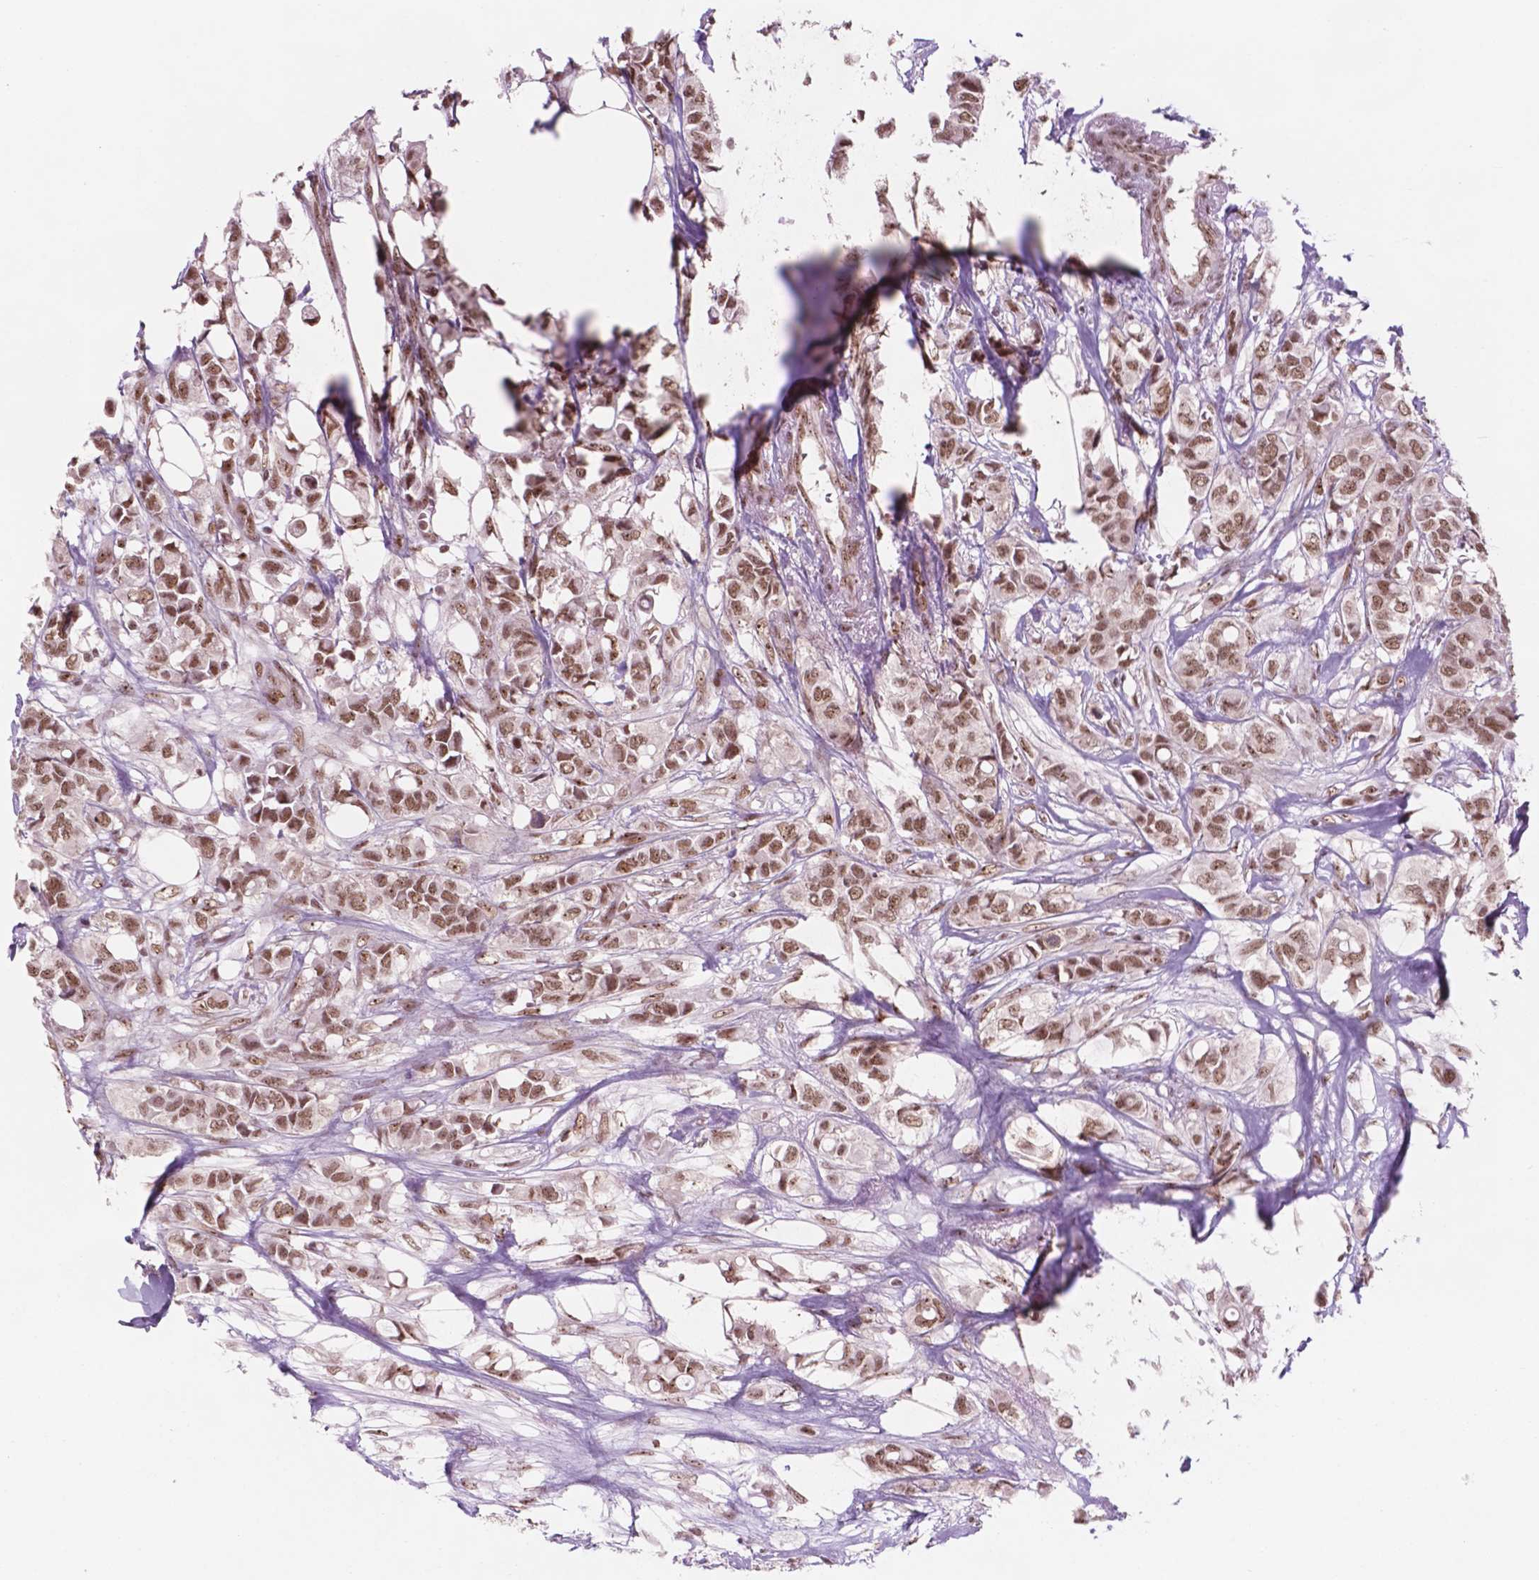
{"staining": {"intensity": "moderate", "quantity": ">75%", "location": "nuclear"}, "tissue": "breast cancer", "cell_type": "Tumor cells", "image_type": "cancer", "snomed": [{"axis": "morphology", "description": "Duct carcinoma"}, {"axis": "topography", "description": "Breast"}], "caption": "This photomicrograph reveals breast invasive ductal carcinoma stained with immunohistochemistry (IHC) to label a protein in brown. The nuclear of tumor cells show moderate positivity for the protein. Nuclei are counter-stained blue.", "gene": "POLR2E", "patient": {"sex": "female", "age": 85}}